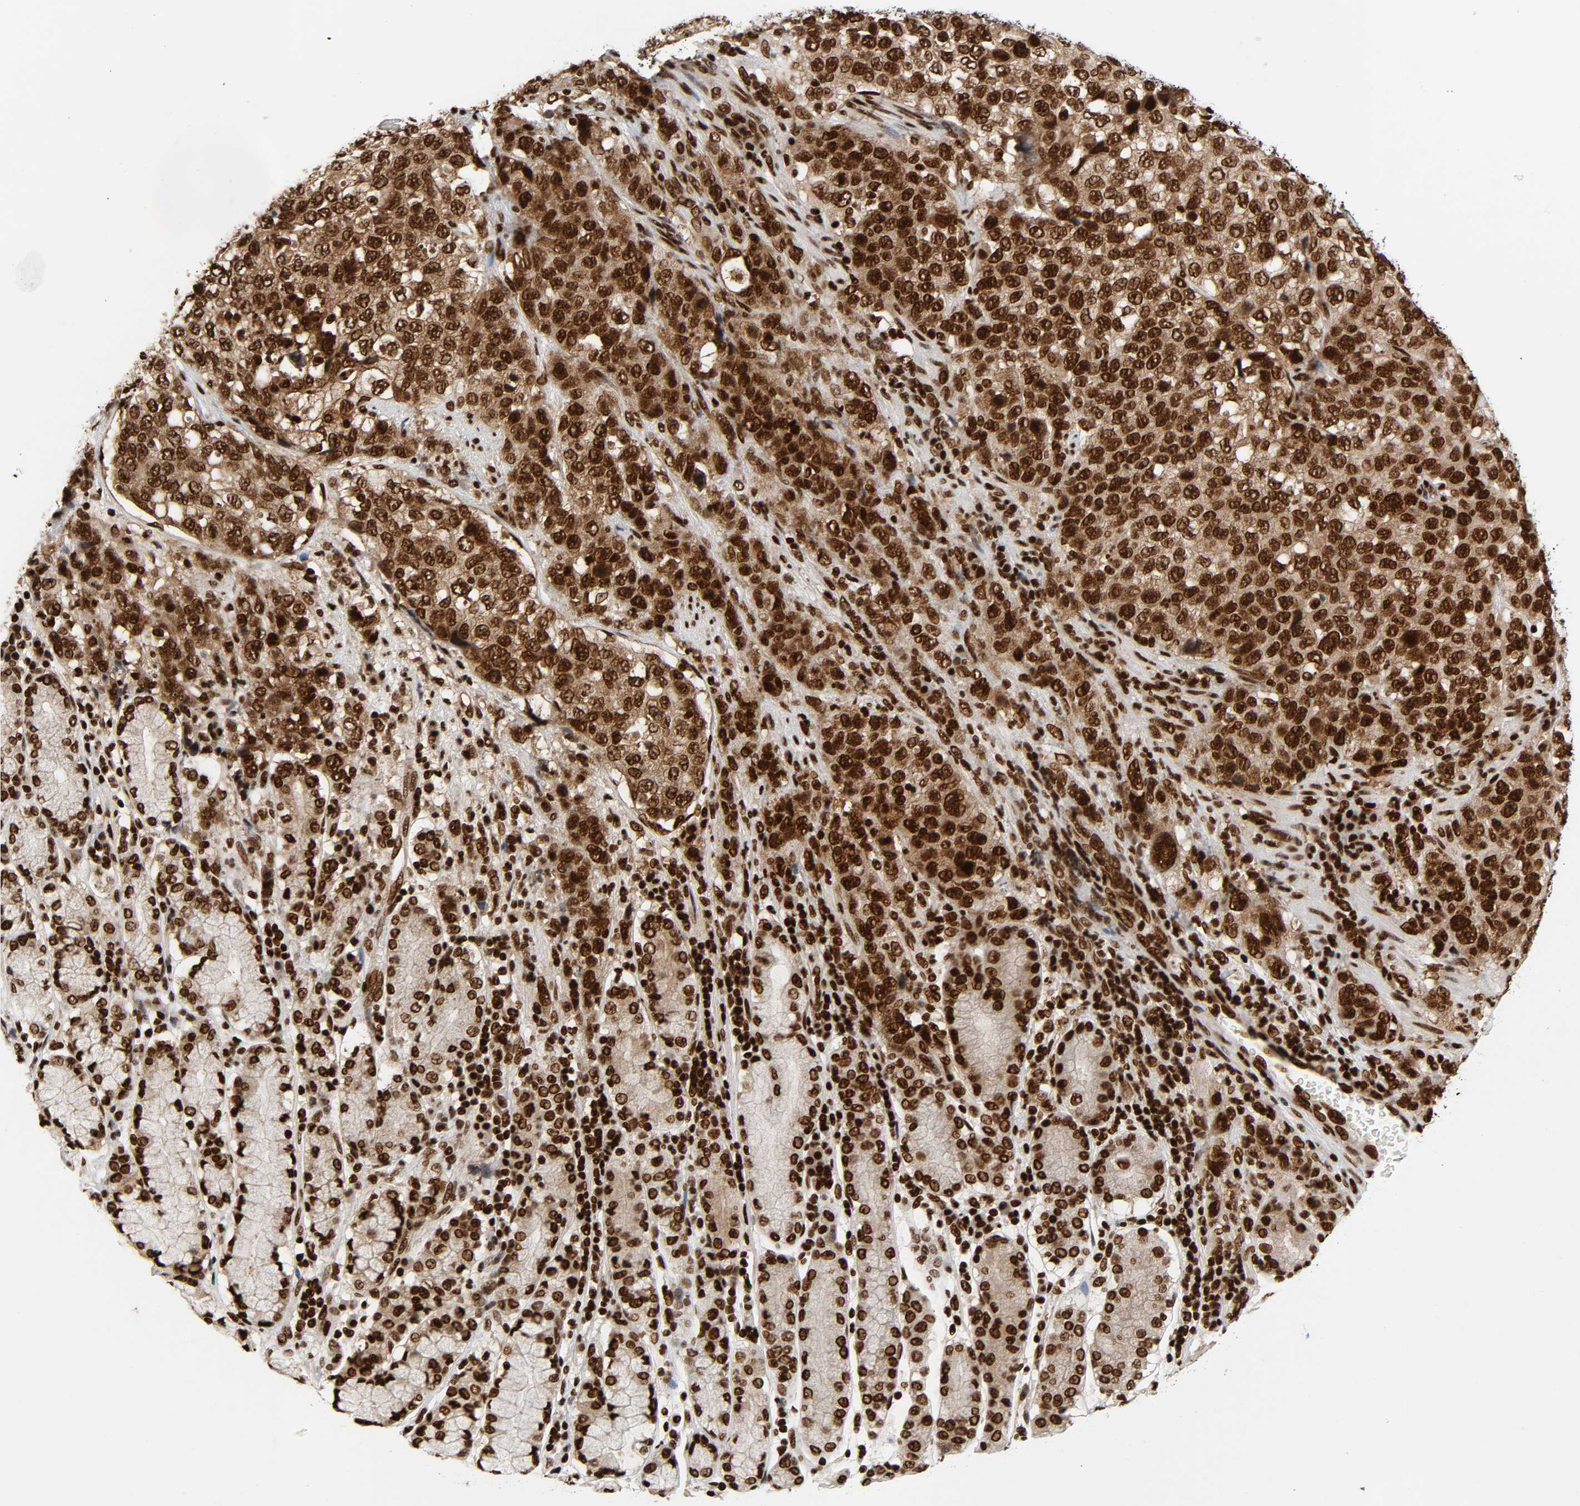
{"staining": {"intensity": "strong", "quantity": ">75%", "location": "nuclear"}, "tissue": "stomach cancer", "cell_type": "Tumor cells", "image_type": "cancer", "snomed": [{"axis": "morphology", "description": "Normal tissue, NOS"}, {"axis": "morphology", "description": "Adenocarcinoma, NOS"}, {"axis": "topography", "description": "Stomach"}], "caption": "Adenocarcinoma (stomach) stained with a protein marker demonstrates strong staining in tumor cells.", "gene": "NFYB", "patient": {"sex": "male", "age": 48}}